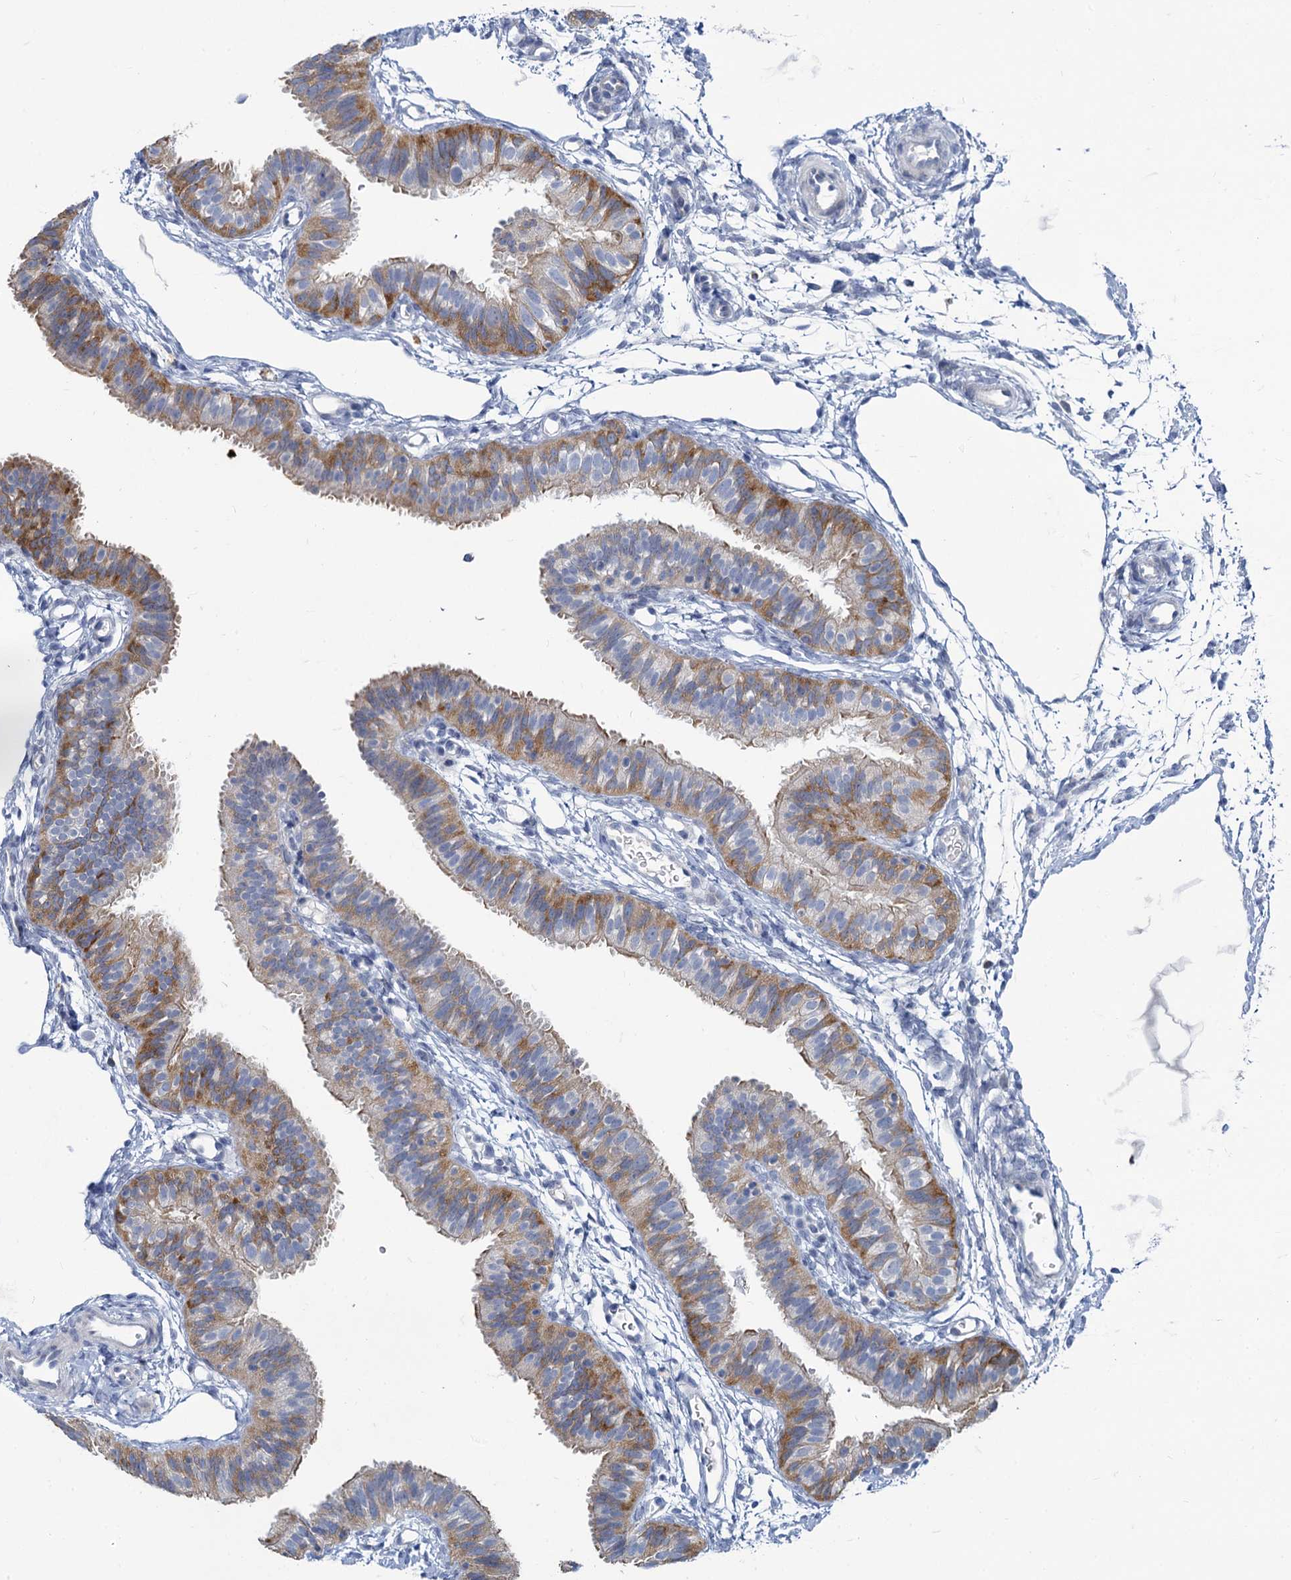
{"staining": {"intensity": "moderate", "quantity": "<25%", "location": "cytoplasmic/membranous"}, "tissue": "fallopian tube", "cell_type": "Glandular cells", "image_type": "normal", "snomed": [{"axis": "morphology", "description": "Normal tissue, NOS"}, {"axis": "topography", "description": "Fallopian tube"}], "caption": "About <25% of glandular cells in unremarkable fallopian tube show moderate cytoplasmic/membranous protein expression as visualized by brown immunohistochemical staining.", "gene": "PRSS35", "patient": {"sex": "female", "age": 35}}